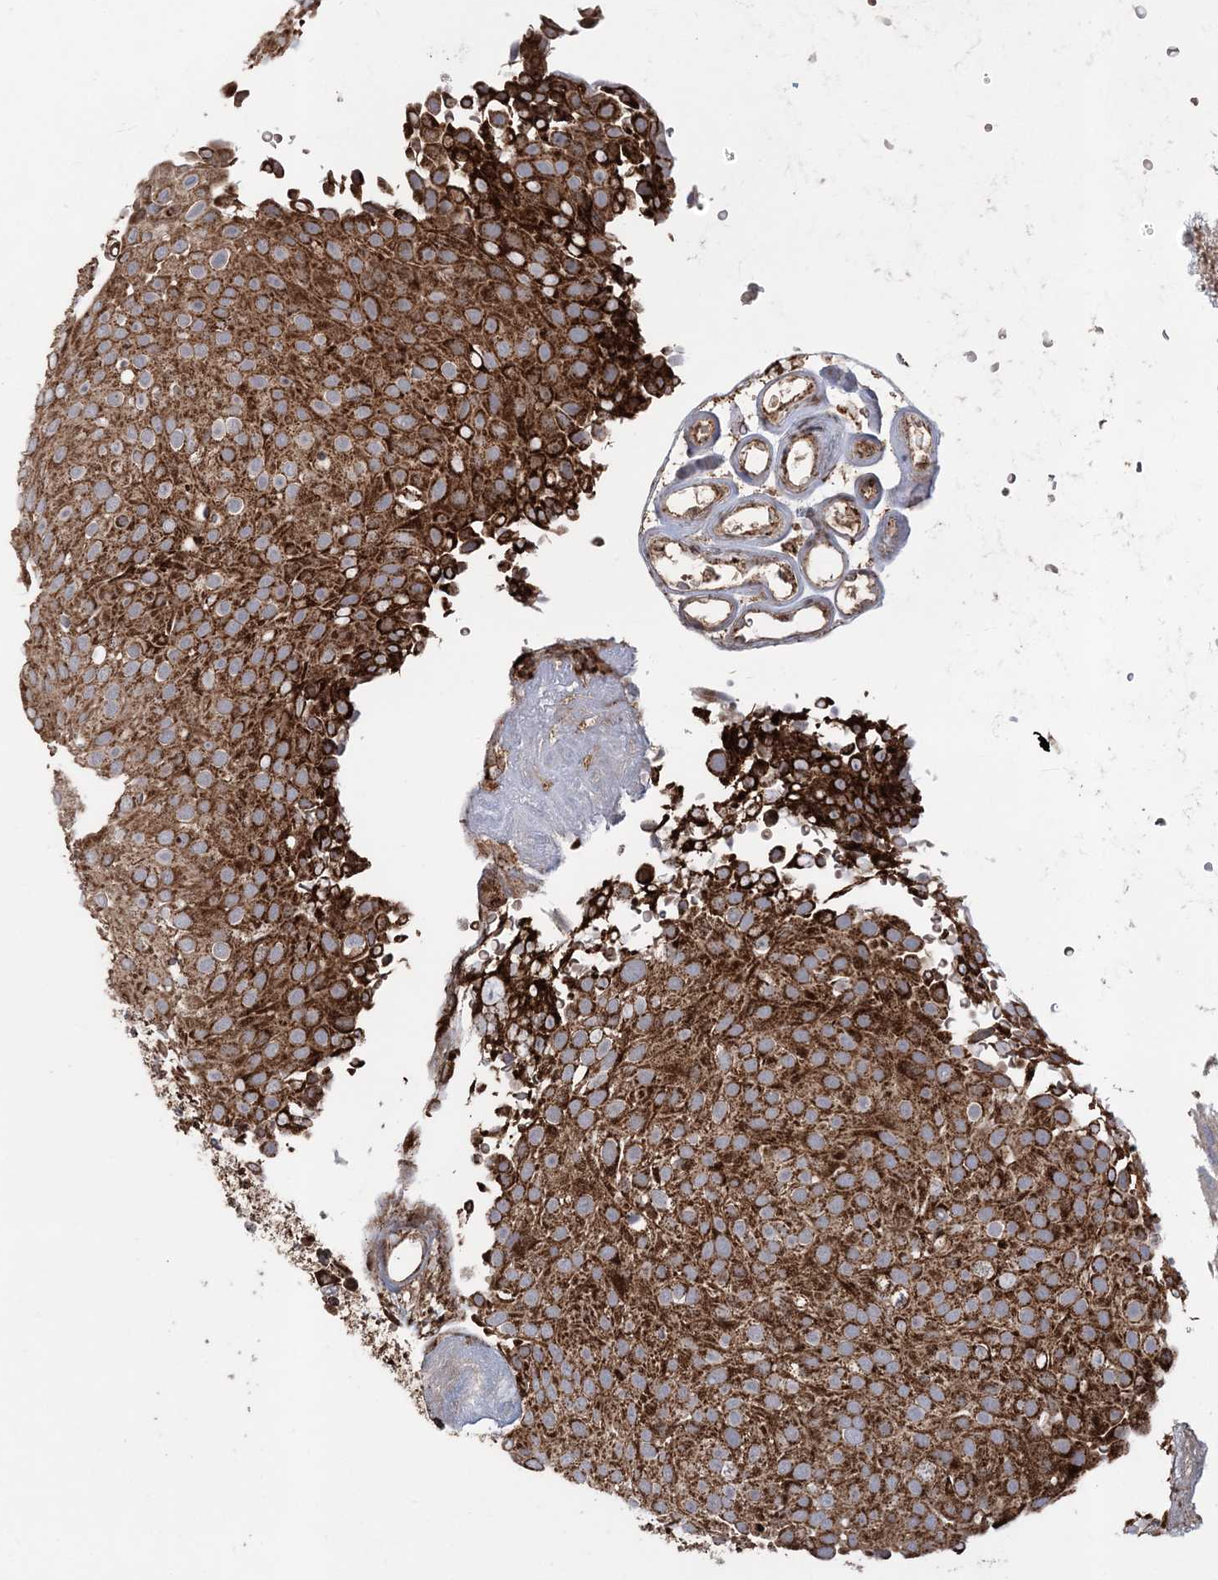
{"staining": {"intensity": "strong", "quantity": ">75%", "location": "cytoplasmic/membranous"}, "tissue": "urothelial cancer", "cell_type": "Tumor cells", "image_type": "cancer", "snomed": [{"axis": "morphology", "description": "Urothelial carcinoma, Low grade"}, {"axis": "topography", "description": "Urinary bladder"}], "caption": "A histopathology image of low-grade urothelial carcinoma stained for a protein displays strong cytoplasmic/membranous brown staining in tumor cells.", "gene": "LRPPRC", "patient": {"sex": "male", "age": 78}}